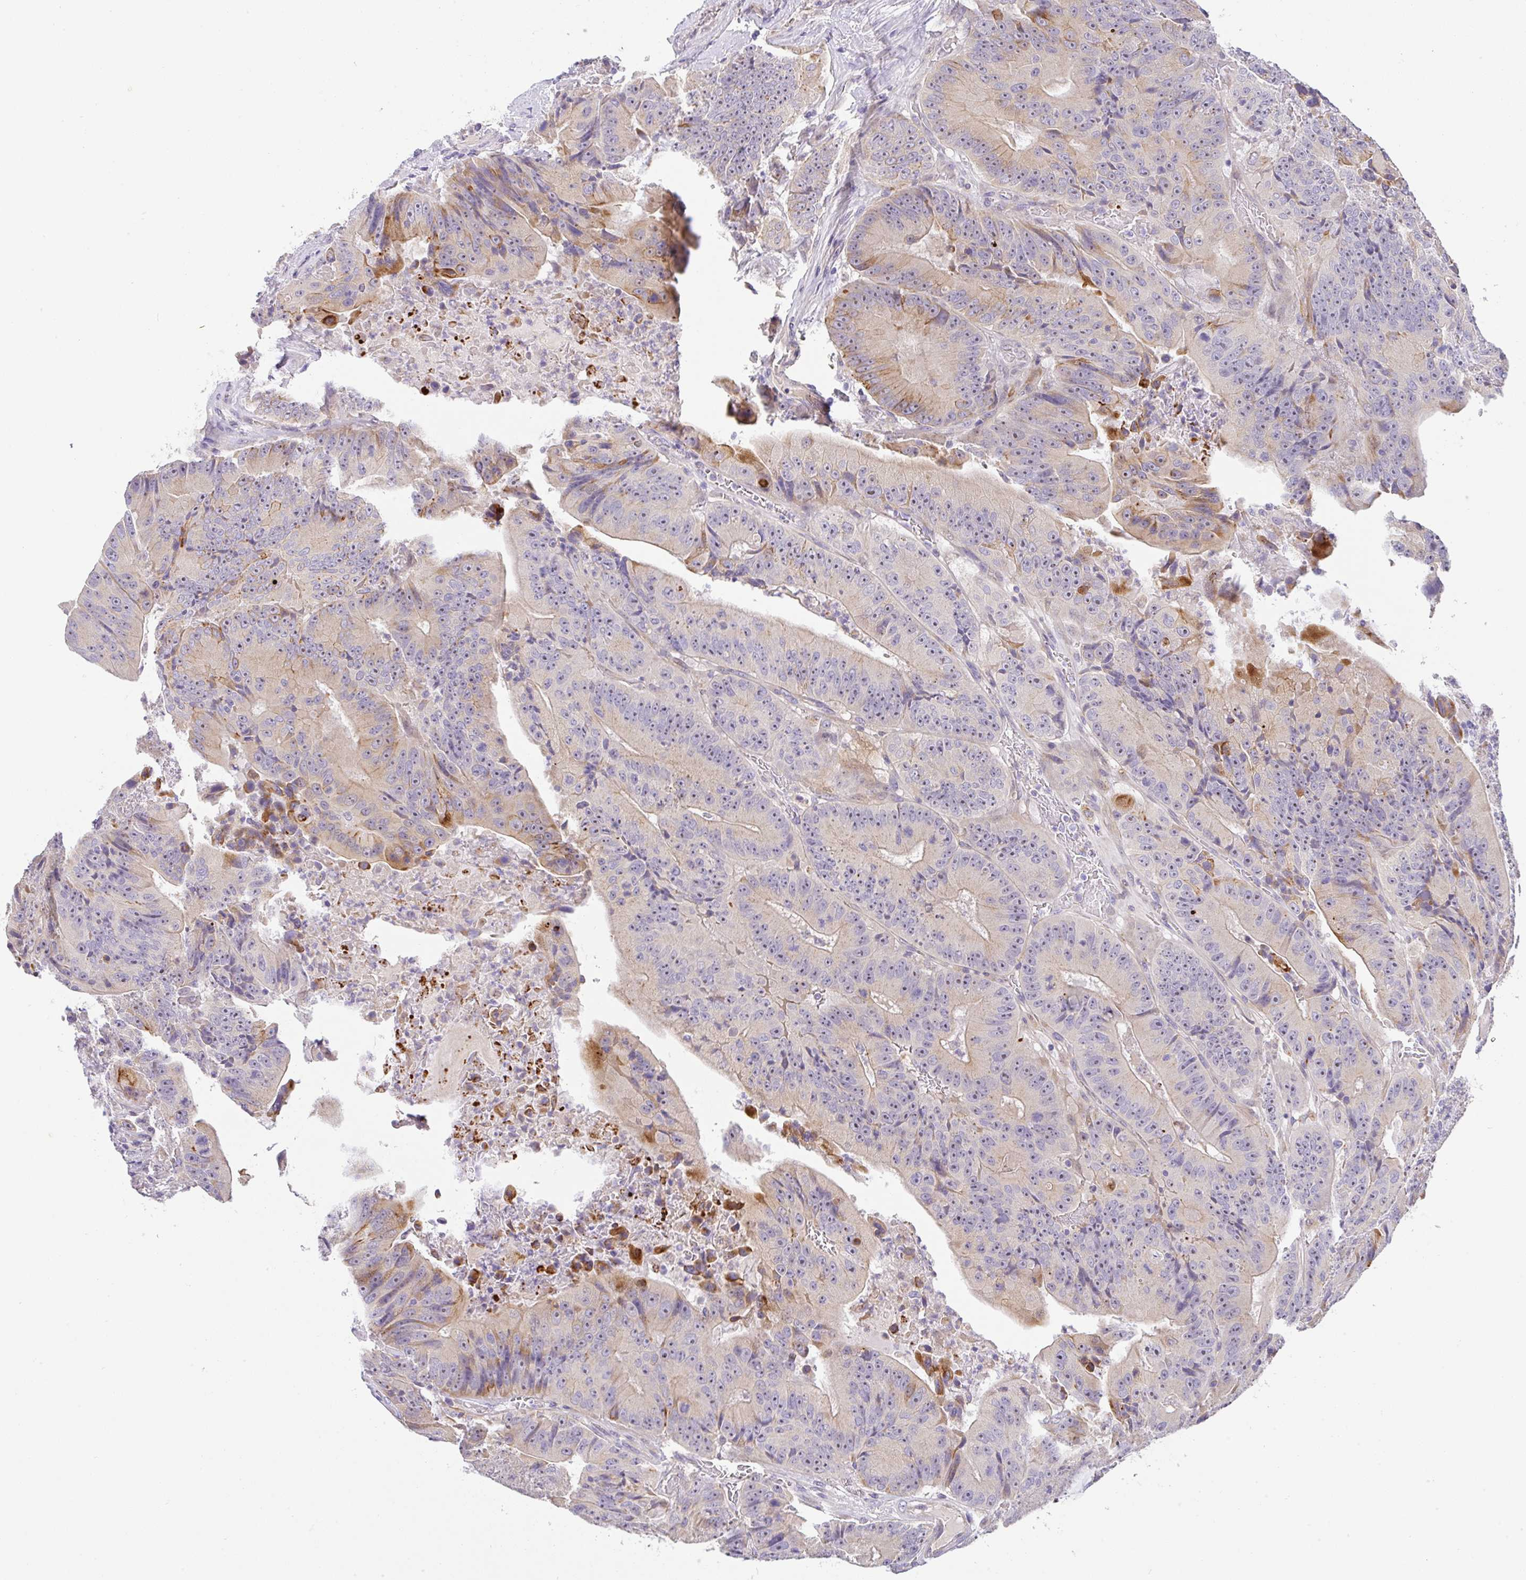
{"staining": {"intensity": "strong", "quantity": "<25%", "location": "cytoplasmic/membranous"}, "tissue": "colorectal cancer", "cell_type": "Tumor cells", "image_type": "cancer", "snomed": [{"axis": "morphology", "description": "Adenocarcinoma, NOS"}, {"axis": "topography", "description": "Colon"}], "caption": "A medium amount of strong cytoplasmic/membranous staining is identified in approximately <25% of tumor cells in adenocarcinoma (colorectal) tissue.", "gene": "EPN3", "patient": {"sex": "female", "age": 86}}